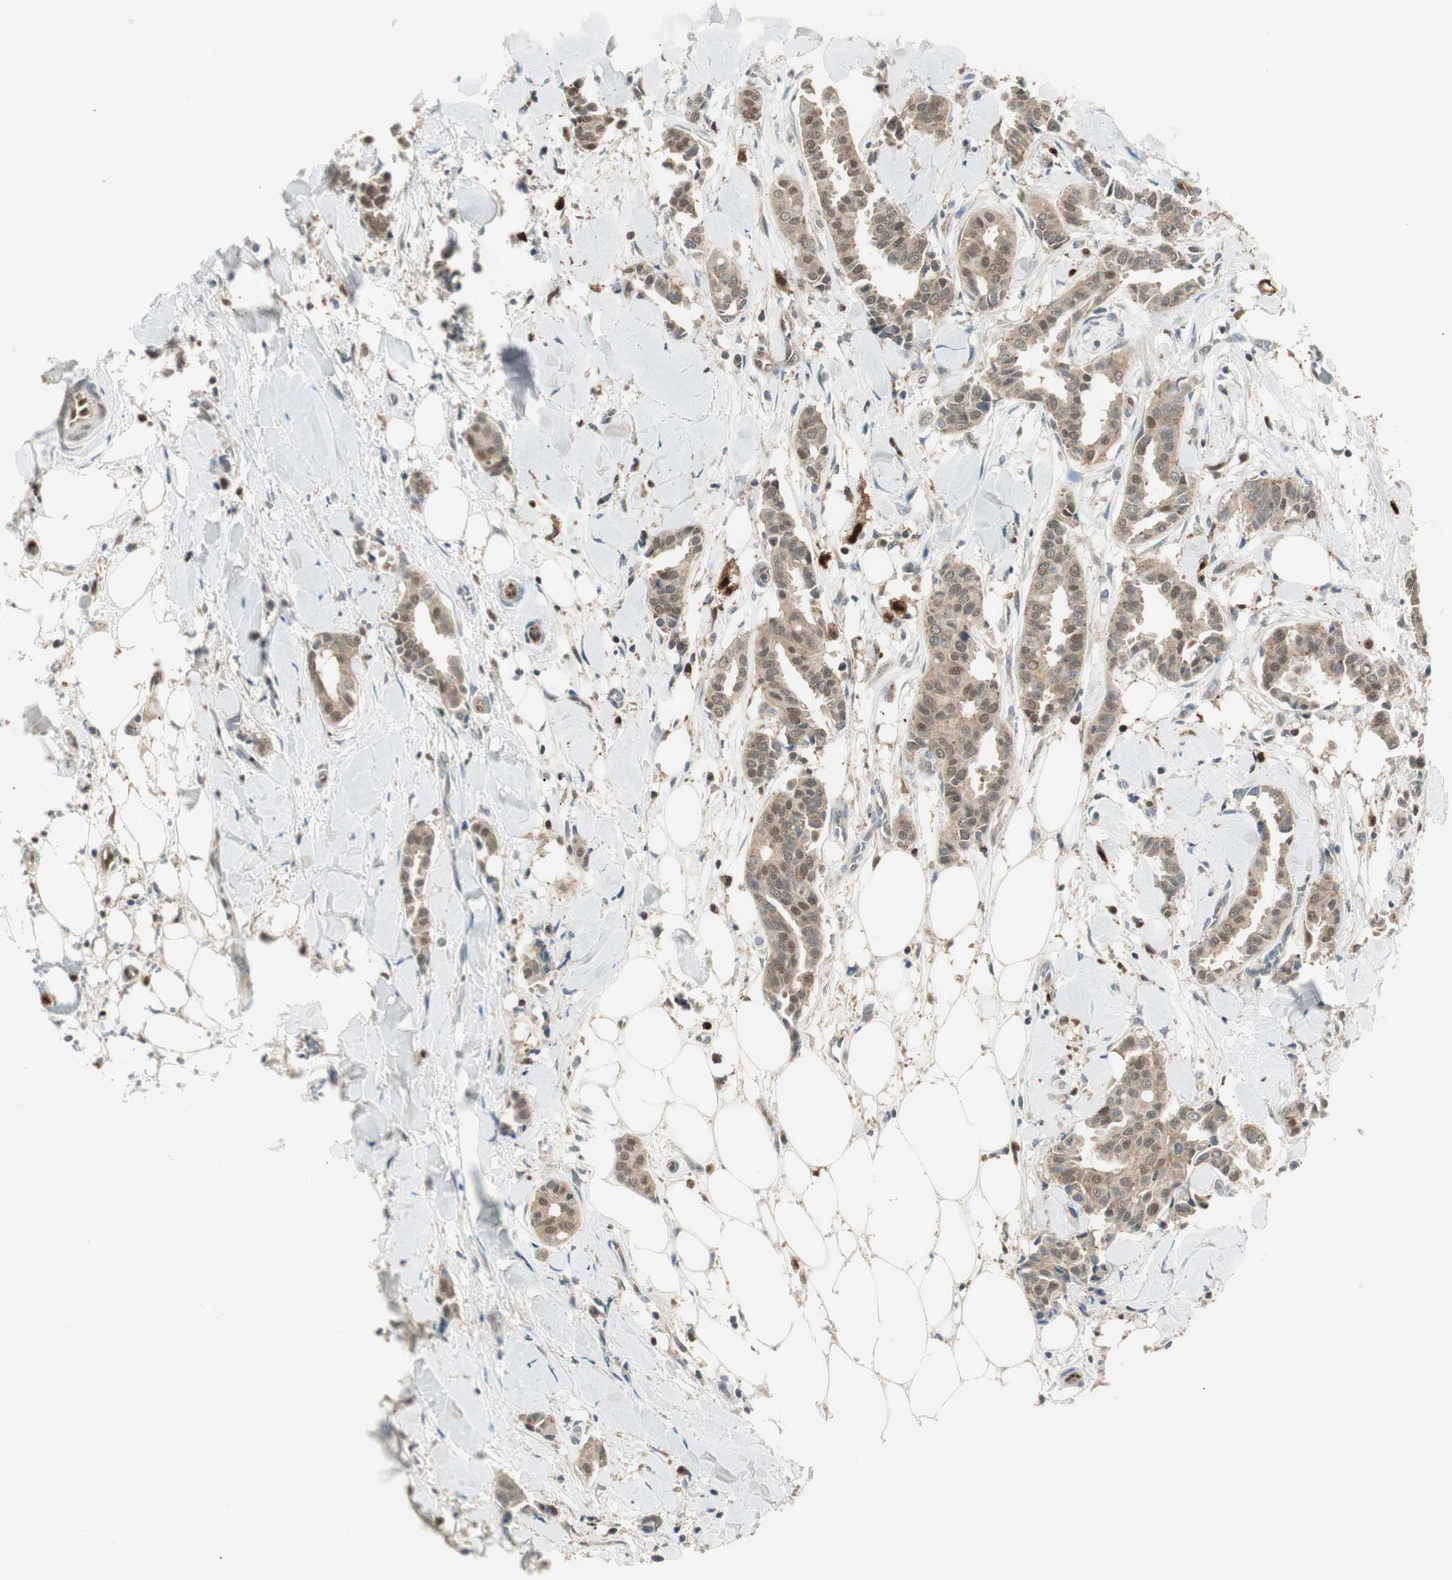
{"staining": {"intensity": "weak", "quantity": "25%-75%", "location": "cytoplasmic/membranous,nuclear"}, "tissue": "head and neck cancer", "cell_type": "Tumor cells", "image_type": "cancer", "snomed": [{"axis": "morphology", "description": "Adenocarcinoma, NOS"}, {"axis": "topography", "description": "Salivary gland"}, {"axis": "topography", "description": "Head-Neck"}], "caption": "The immunohistochemical stain shows weak cytoplasmic/membranous and nuclear expression in tumor cells of head and neck cancer (adenocarcinoma) tissue.", "gene": "LTA4H", "patient": {"sex": "female", "age": 59}}